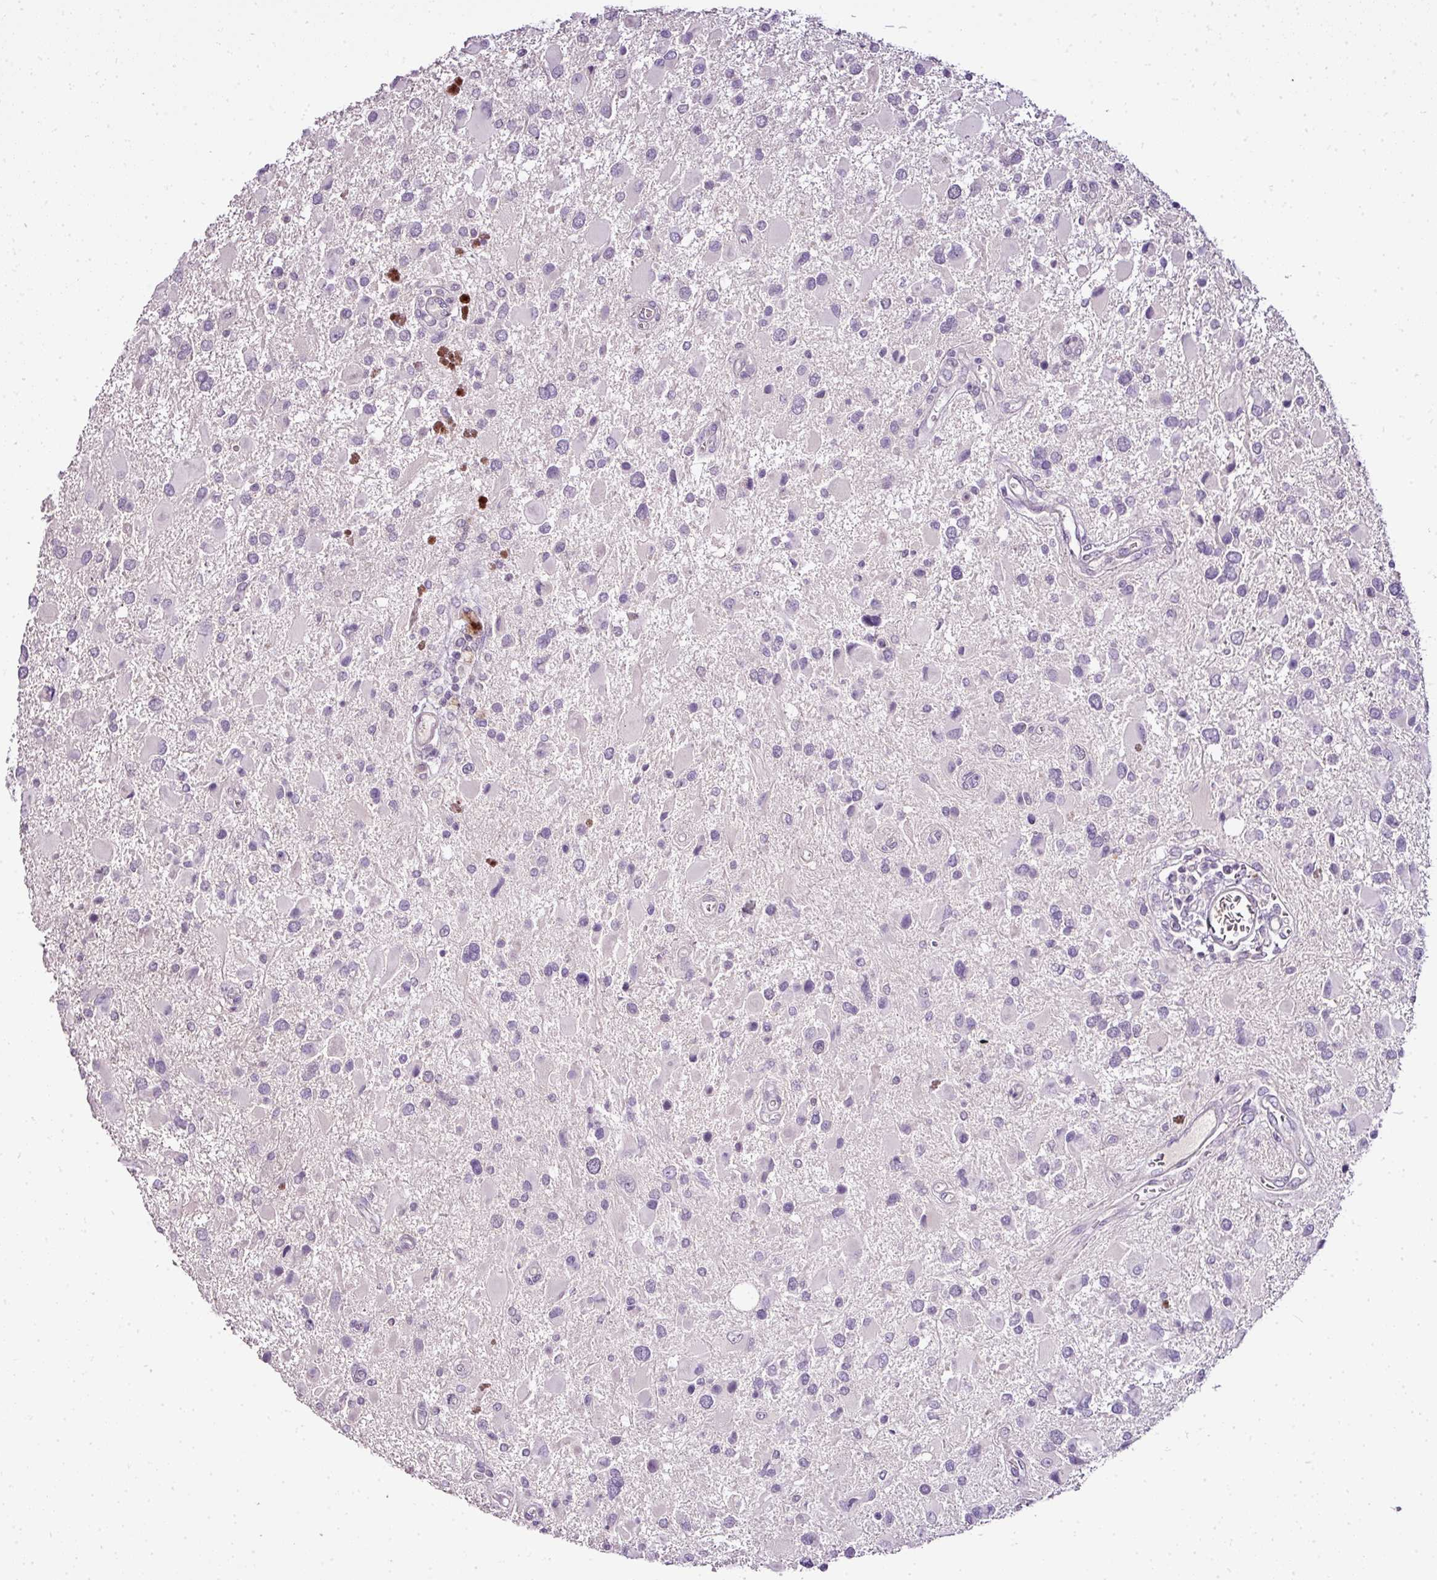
{"staining": {"intensity": "negative", "quantity": "none", "location": "none"}, "tissue": "glioma", "cell_type": "Tumor cells", "image_type": "cancer", "snomed": [{"axis": "morphology", "description": "Glioma, malignant, High grade"}, {"axis": "topography", "description": "Brain"}], "caption": "Photomicrograph shows no protein positivity in tumor cells of malignant glioma (high-grade) tissue.", "gene": "TEX30", "patient": {"sex": "male", "age": 53}}